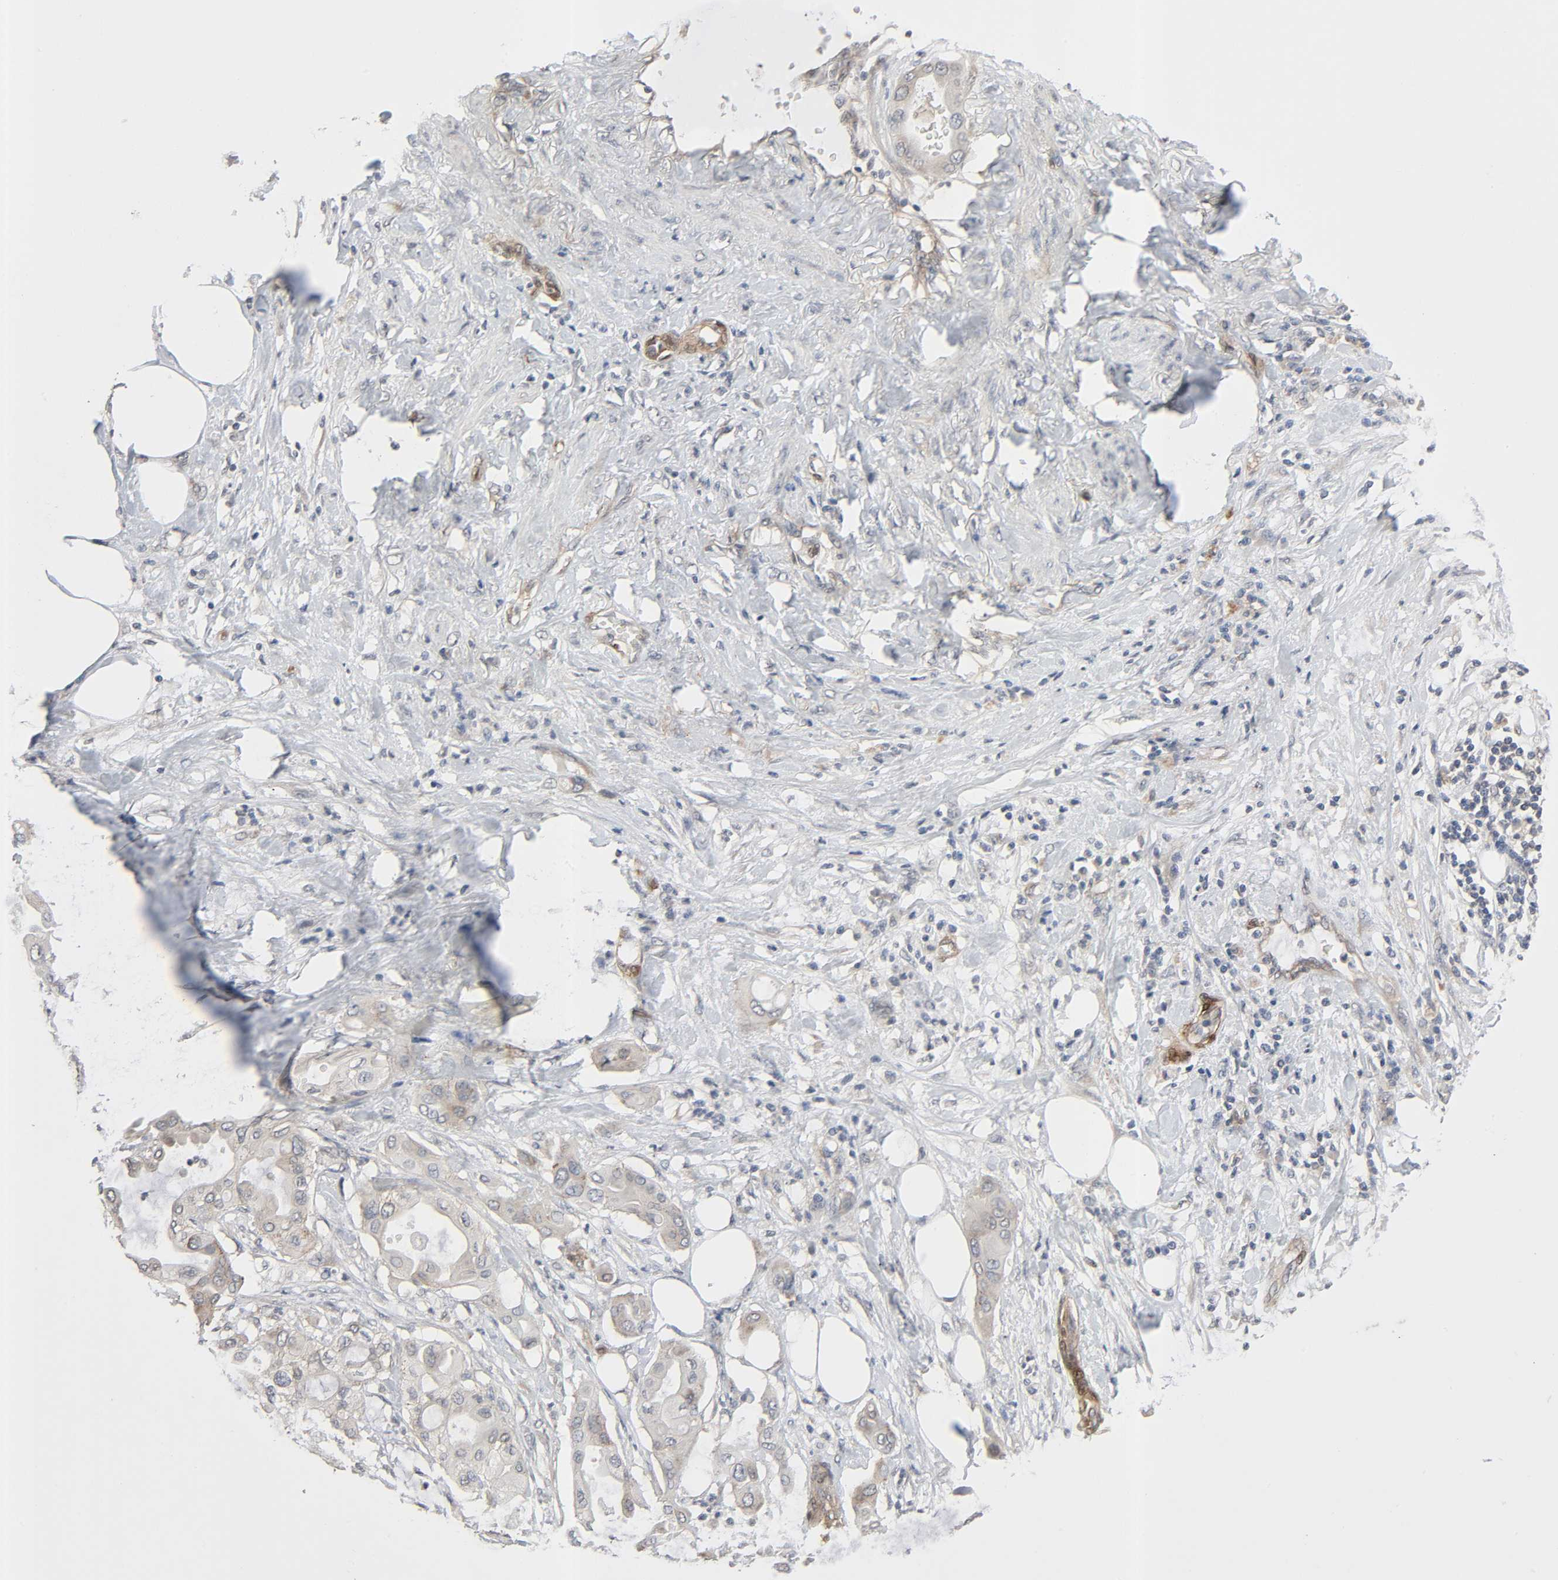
{"staining": {"intensity": "weak", "quantity": "25%-75%", "location": "cytoplasmic/membranous"}, "tissue": "pancreatic cancer", "cell_type": "Tumor cells", "image_type": "cancer", "snomed": [{"axis": "morphology", "description": "Adenocarcinoma, NOS"}, {"axis": "morphology", "description": "Adenocarcinoma, metastatic, NOS"}, {"axis": "topography", "description": "Lymph node"}, {"axis": "topography", "description": "Pancreas"}, {"axis": "topography", "description": "Duodenum"}], "caption": "Weak cytoplasmic/membranous positivity for a protein is seen in approximately 25%-75% of tumor cells of pancreatic cancer (metastatic adenocarcinoma) using IHC.", "gene": "PTK2", "patient": {"sex": "female", "age": 64}}